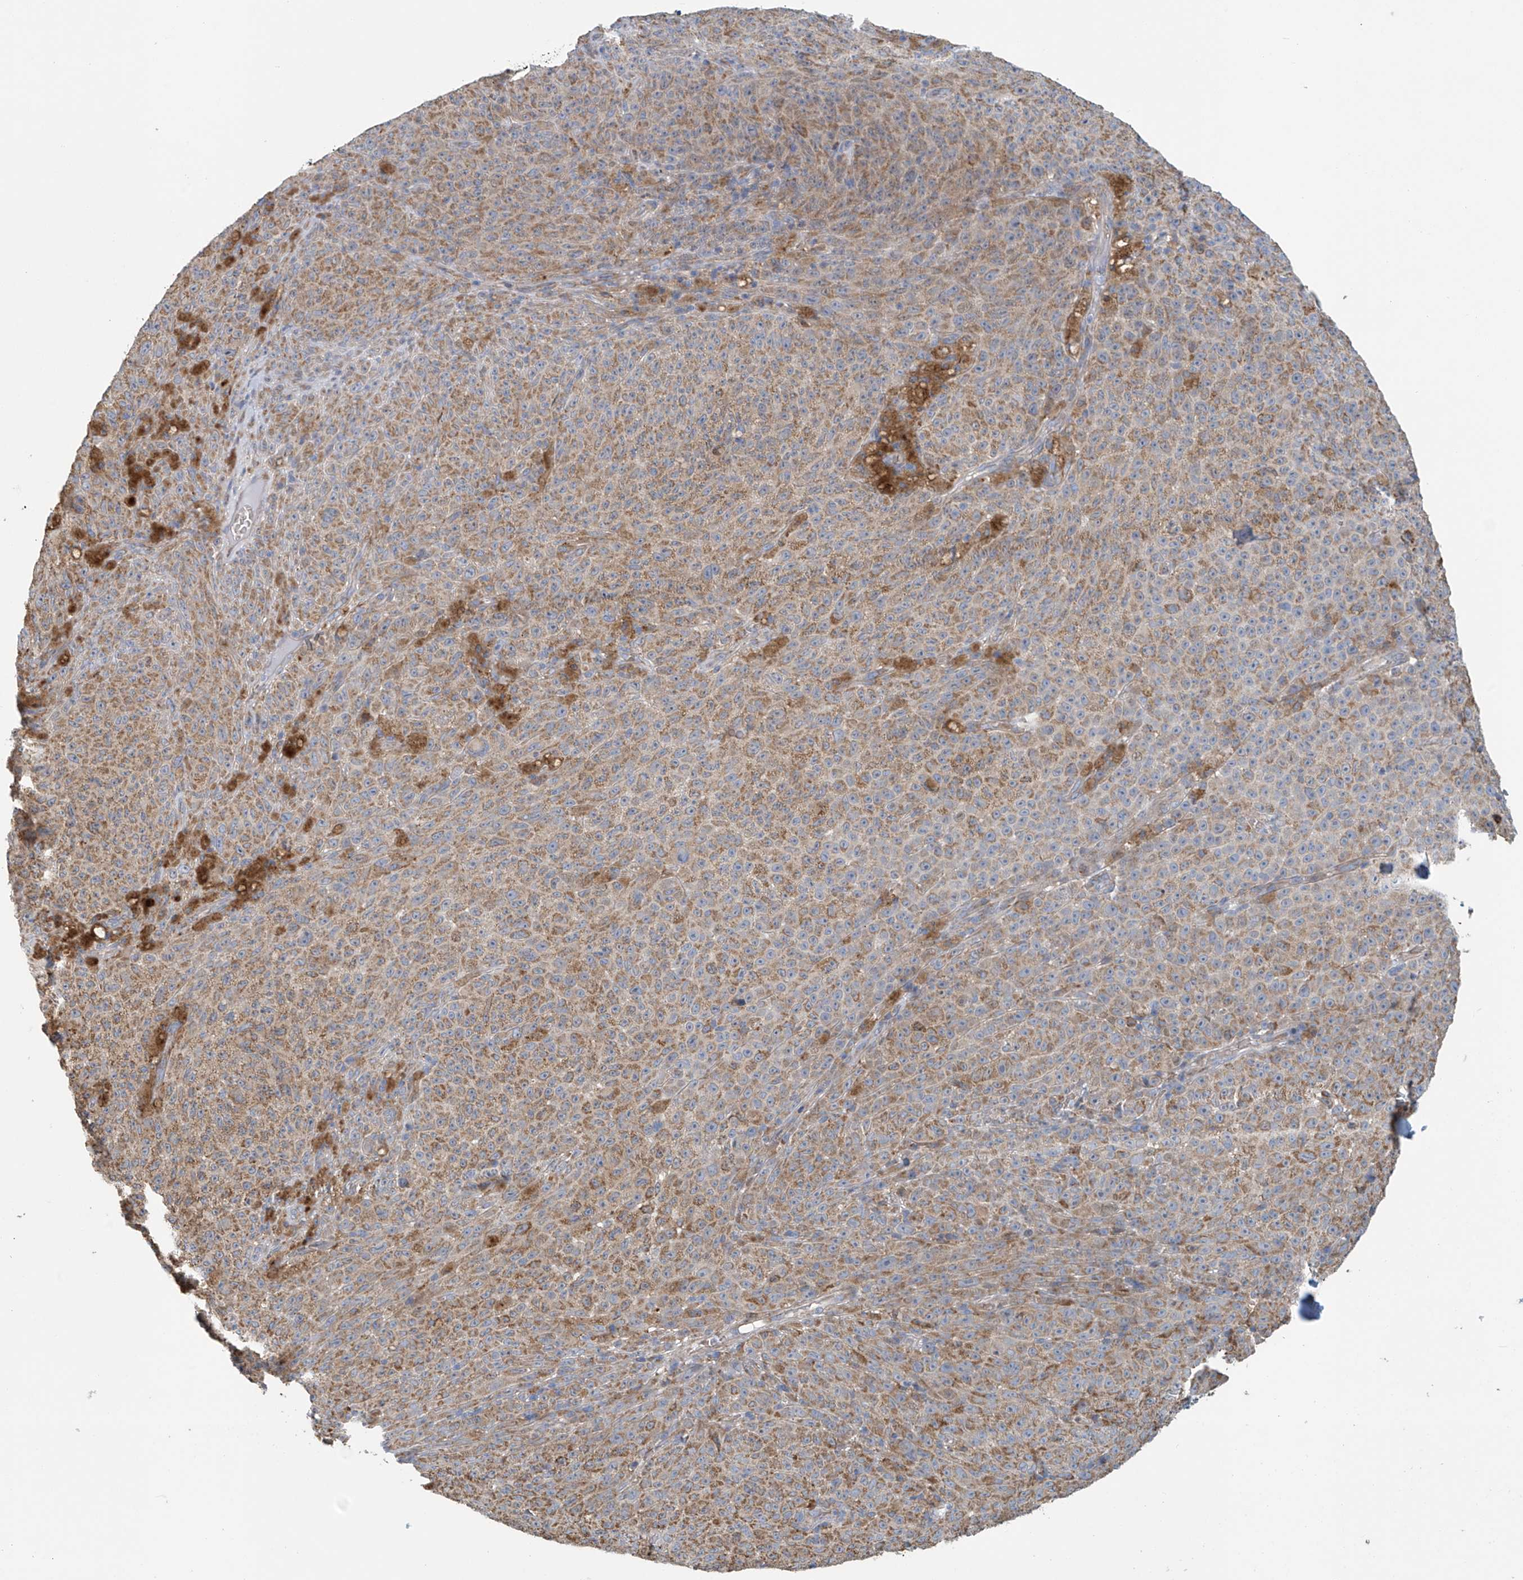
{"staining": {"intensity": "moderate", "quantity": ">75%", "location": "cytoplasmic/membranous"}, "tissue": "melanoma", "cell_type": "Tumor cells", "image_type": "cancer", "snomed": [{"axis": "morphology", "description": "Malignant melanoma, NOS"}, {"axis": "topography", "description": "Skin"}], "caption": "Protein staining of malignant melanoma tissue demonstrates moderate cytoplasmic/membranous positivity in approximately >75% of tumor cells.", "gene": "COMMD1", "patient": {"sex": "female", "age": 82}}